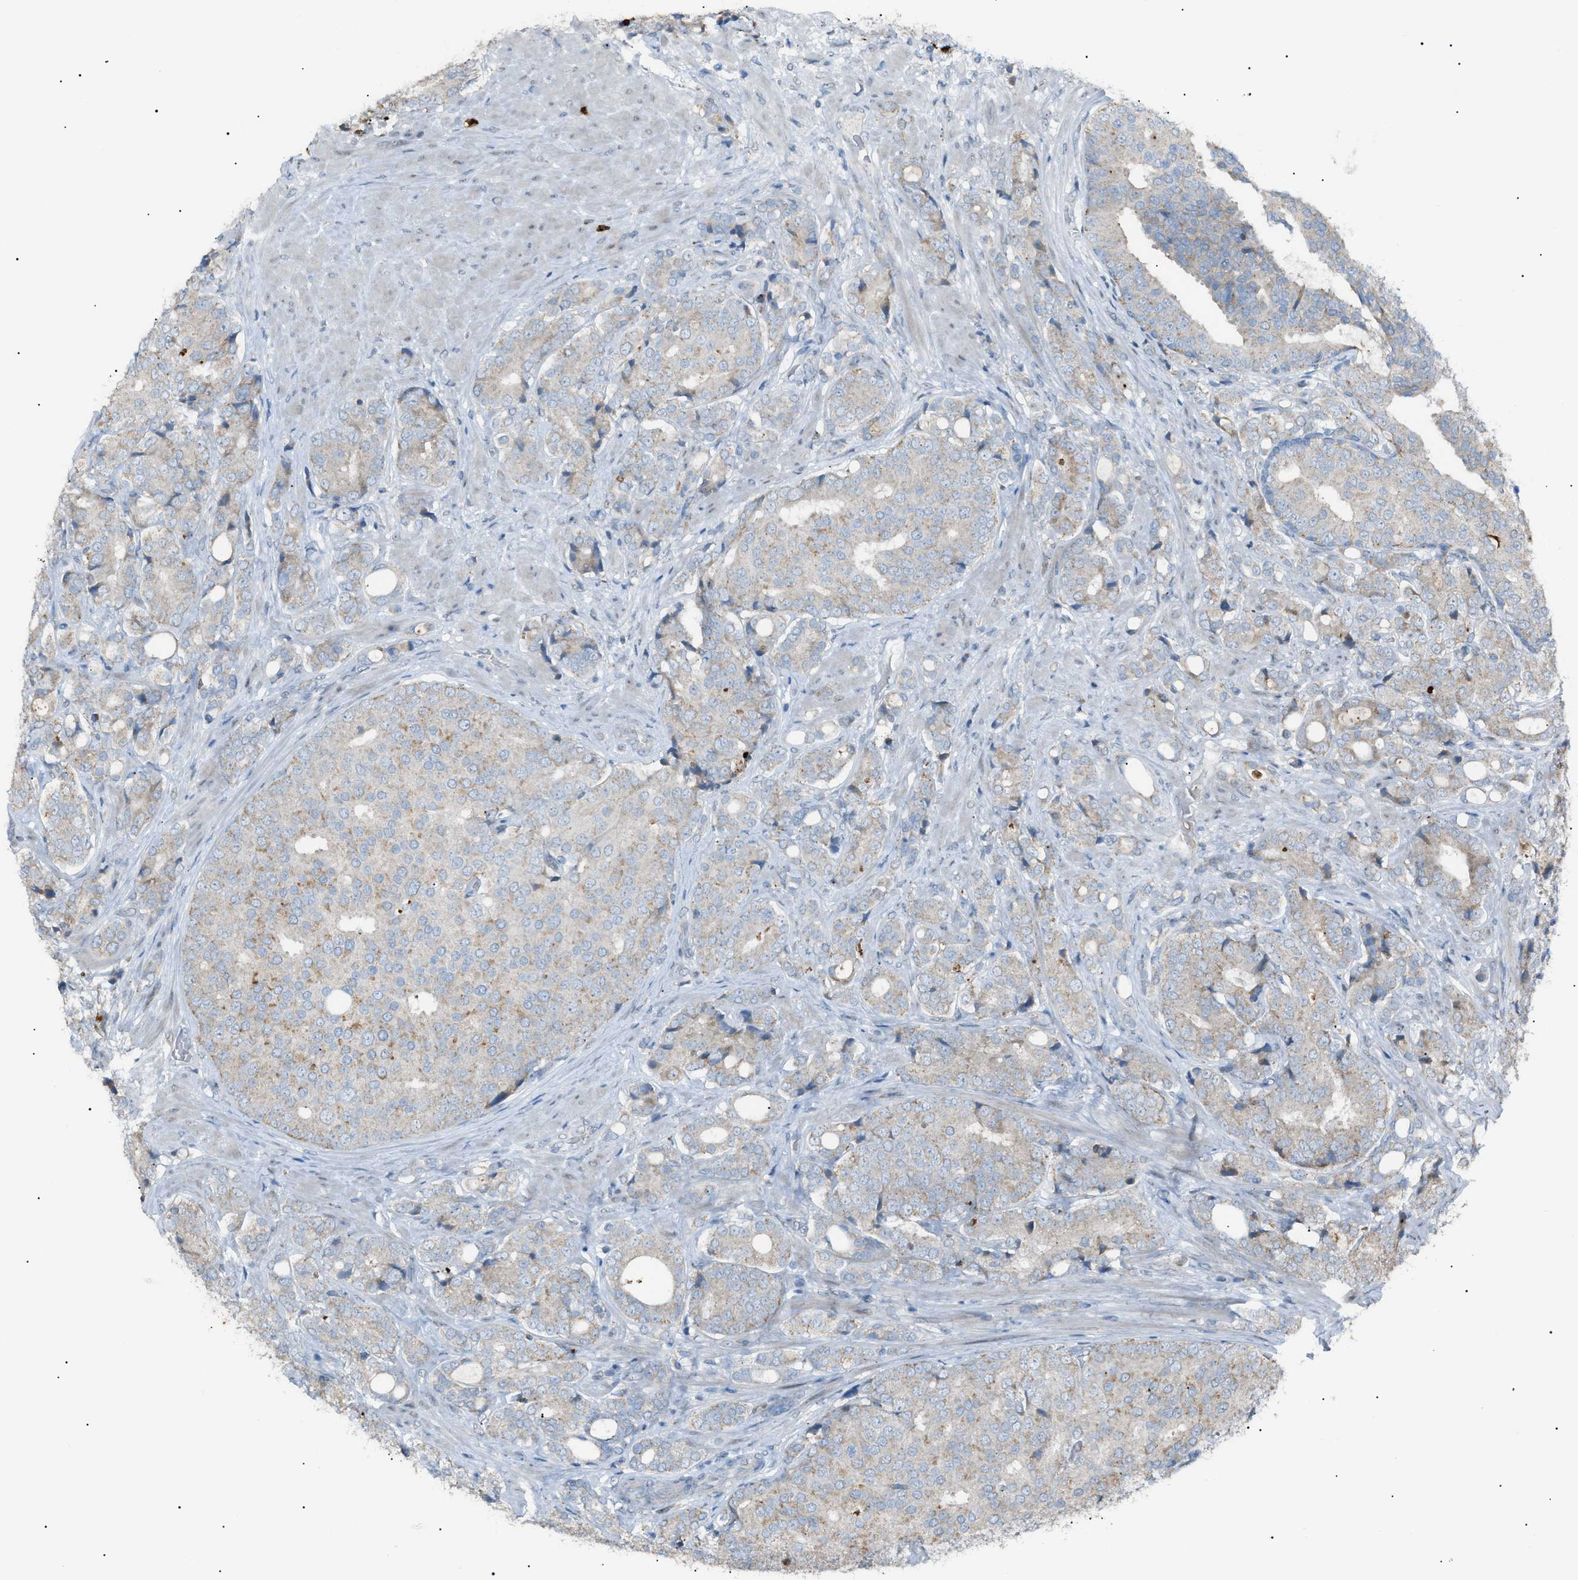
{"staining": {"intensity": "weak", "quantity": "<25%", "location": "cytoplasmic/membranous"}, "tissue": "prostate cancer", "cell_type": "Tumor cells", "image_type": "cancer", "snomed": [{"axis": "morphology", "description": "Adenocarcinoma, High grade"}, {"axis": "topography", "description": "Prostate"}], "caption": "The image reveals no staining of tumor cells in high-grade adenocarcinoma (prostate).", "gene": "ZNF516", "patient": {"sex": "male", "age": 50}}